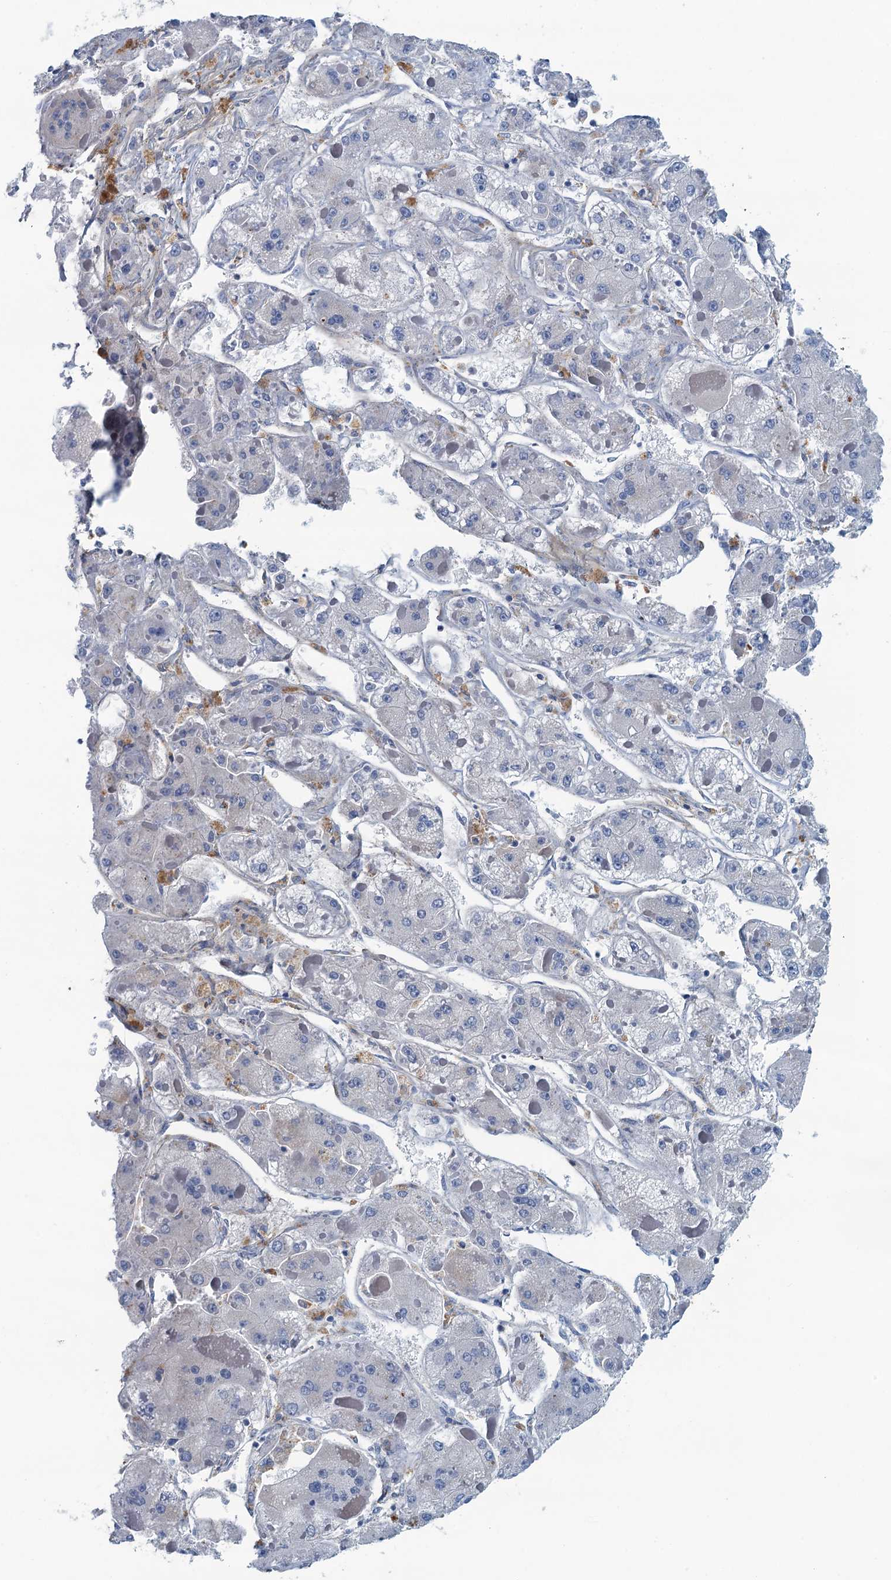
{"staining": {"intensity": "negative", "quantity": "none", "location": "none"}, "tissue": "liver cancer", "cell_type": "Tumor cells", "image_type": "cancer", "snomed": [{"axis": "morphology", "description": "Carcinoma, Hepatocellular, NOS"}, {"axis": "topography", "description": "Liver"}], "caption": "This is an IHC histopathology image of liver cancer. There is no positivity in tumor cells.", "gene": "THAP10", "patient": {"sex": "female", "age": 73}}